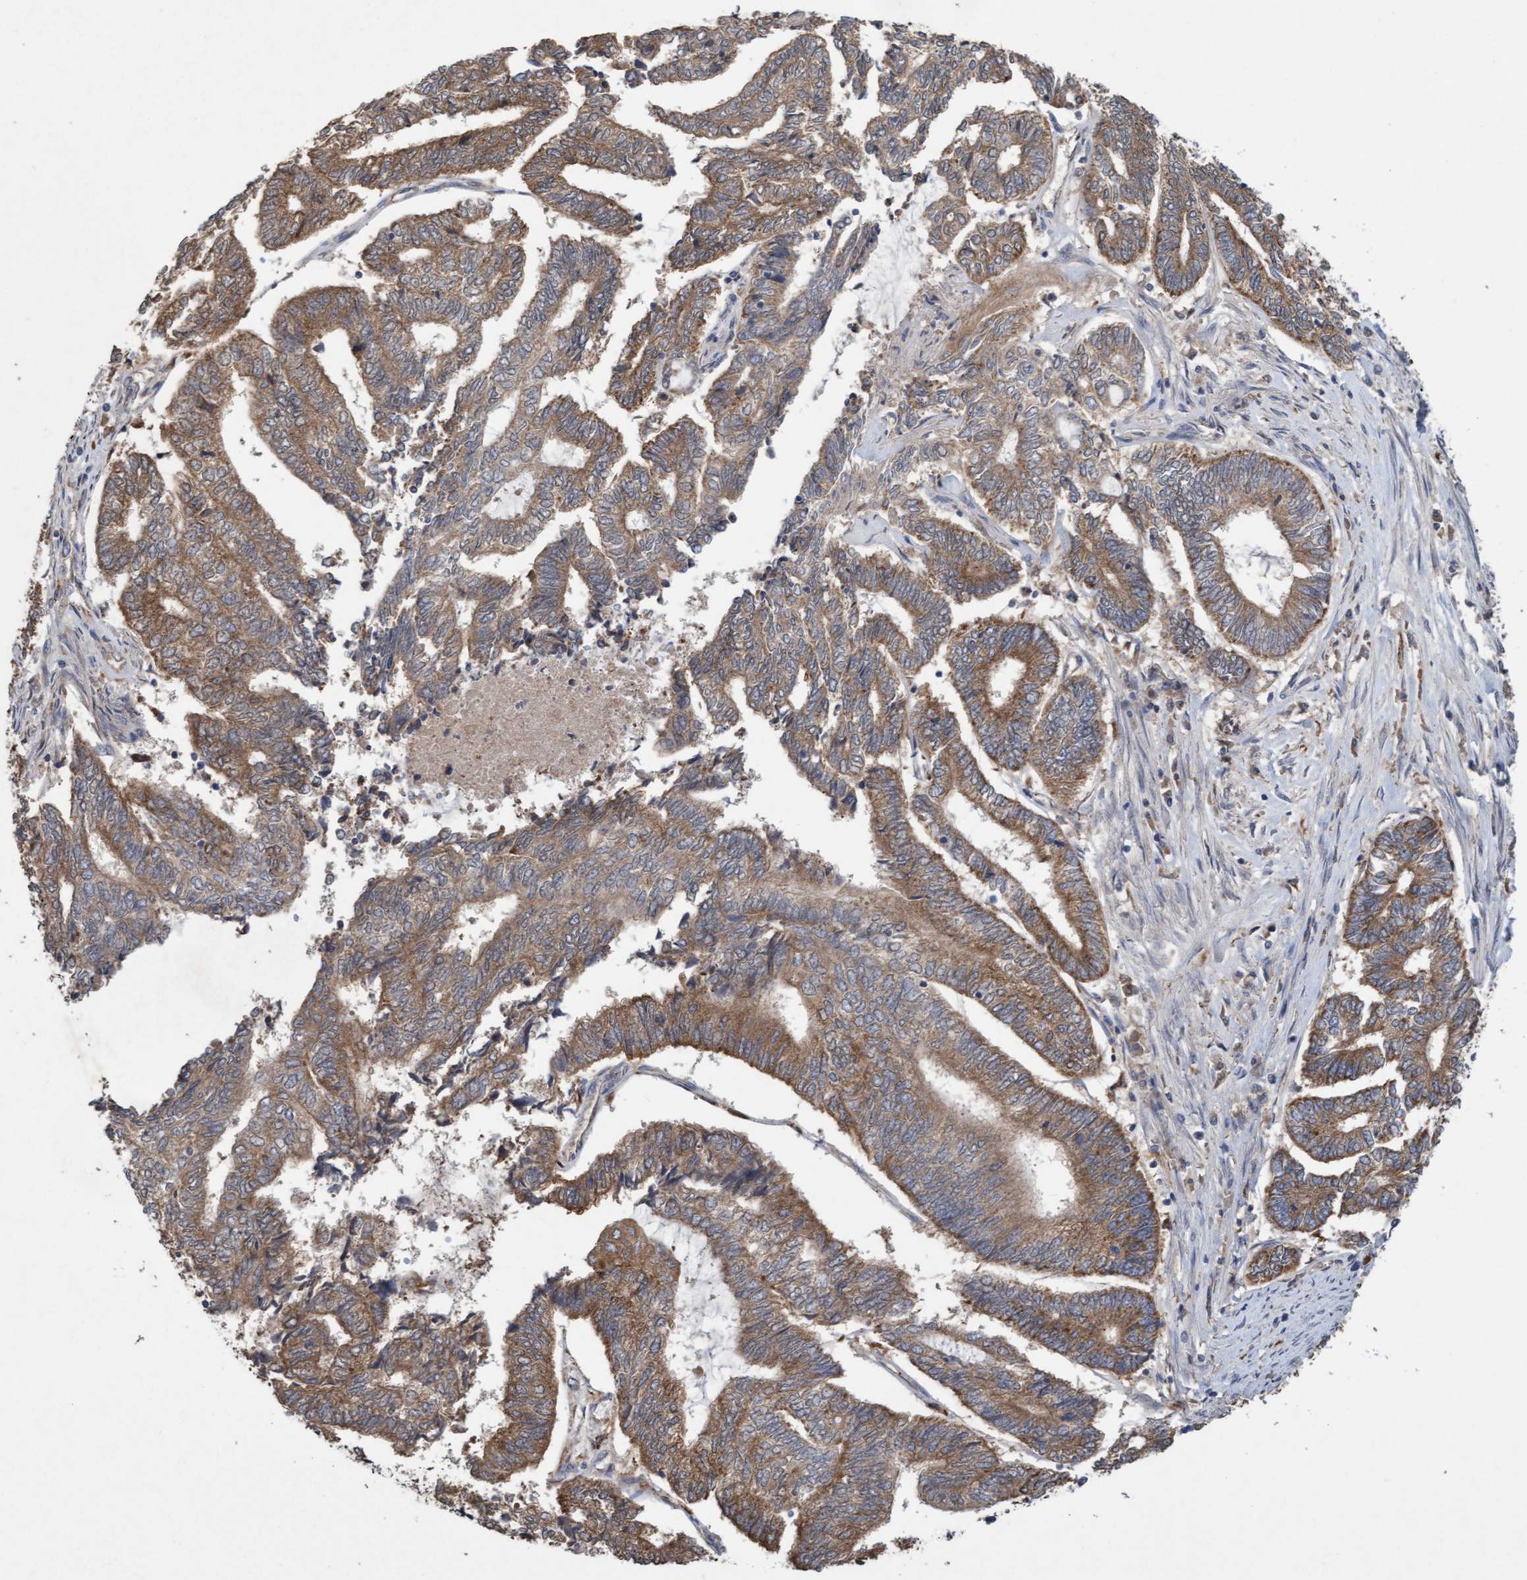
{"staining": {"intensity": "moderate", "quantity": ">75%", "location": "cytoplasmic/membranous"}, "tissue": "endometrial cancer", "cell_type": "Tumor cells", "image_type": "cancer", "snomed": [{"axis": "morphology", "description": "Adenocarcinoma, NOS"}, {"axis": "topography", "description": "Uterus"}, {"axis": "topography", "description": "Endometrium"}], "caption": "Approximately >75% of tumor cells in endometrial cancer (adenocarcinoma) exhibit moderate cytoplasmic/membranous protein positivity as visualized by brown immunohistochemical staining.", "gene": "ATPAF2", "patient": {"sex": "female", "age": 70}}